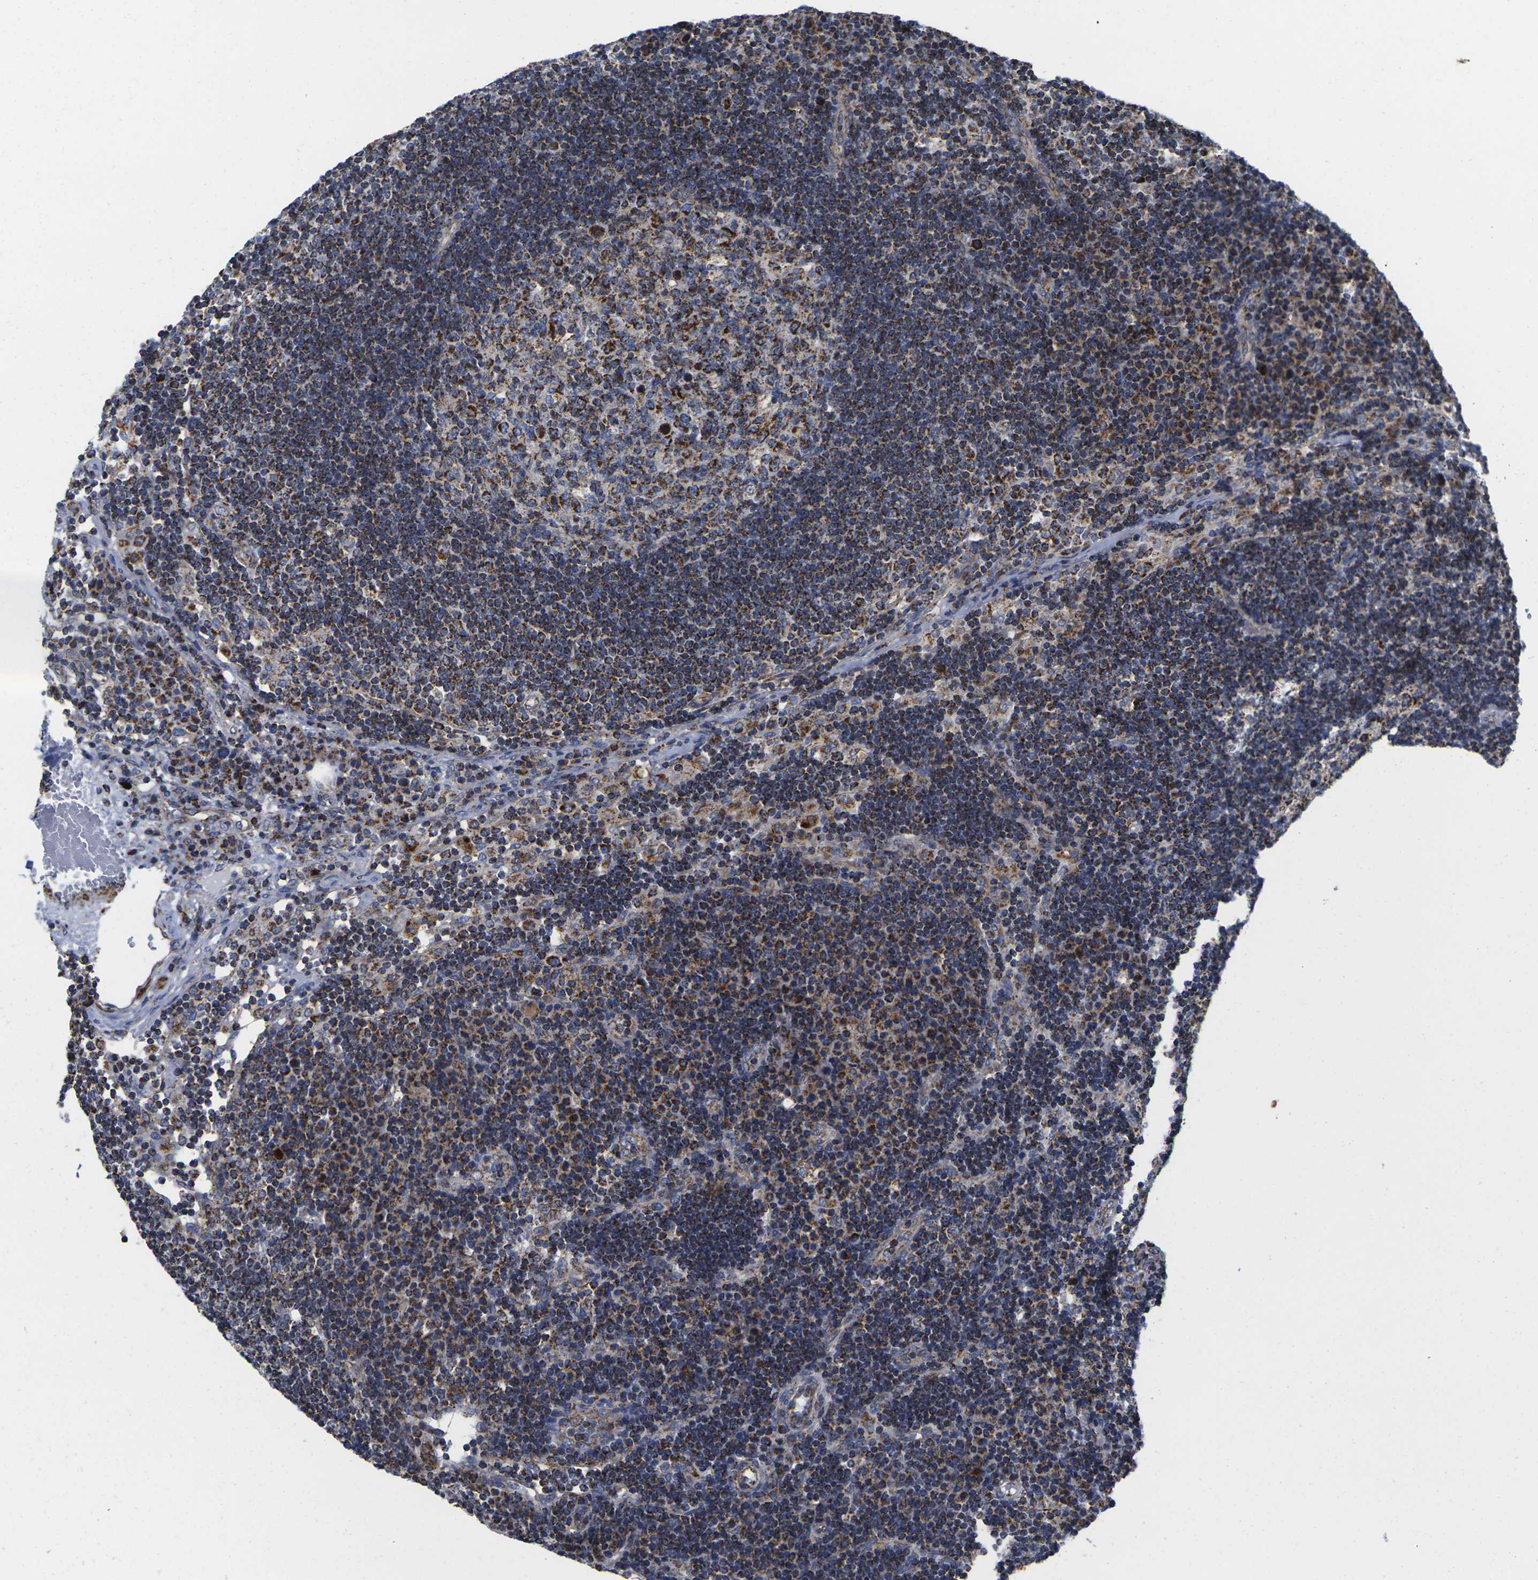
{"staining": {"intensity": "strong", "quantity": ">75%", "location": "cytoplasmic/membranous"}, "tissue": "lymph node", "cell_type": "Germinal center cells", "image_type": "normal", "snomed": [{"axis": "morphology", "description": "Normal tissue, NOS"}, {"axis": "morphology", "description": "Squamous cell carcinoma, metastatic, NOS"}, {"axis": "topography", "description": "Lymph node"}], "caption": "Germinal center cells demonstrate strong cytoplasmic/membranous positivity in about >75% of cells in unremarkable lymph node.", "gene": "P2RY11", "patient": {"sex": "female", "age": 53}}